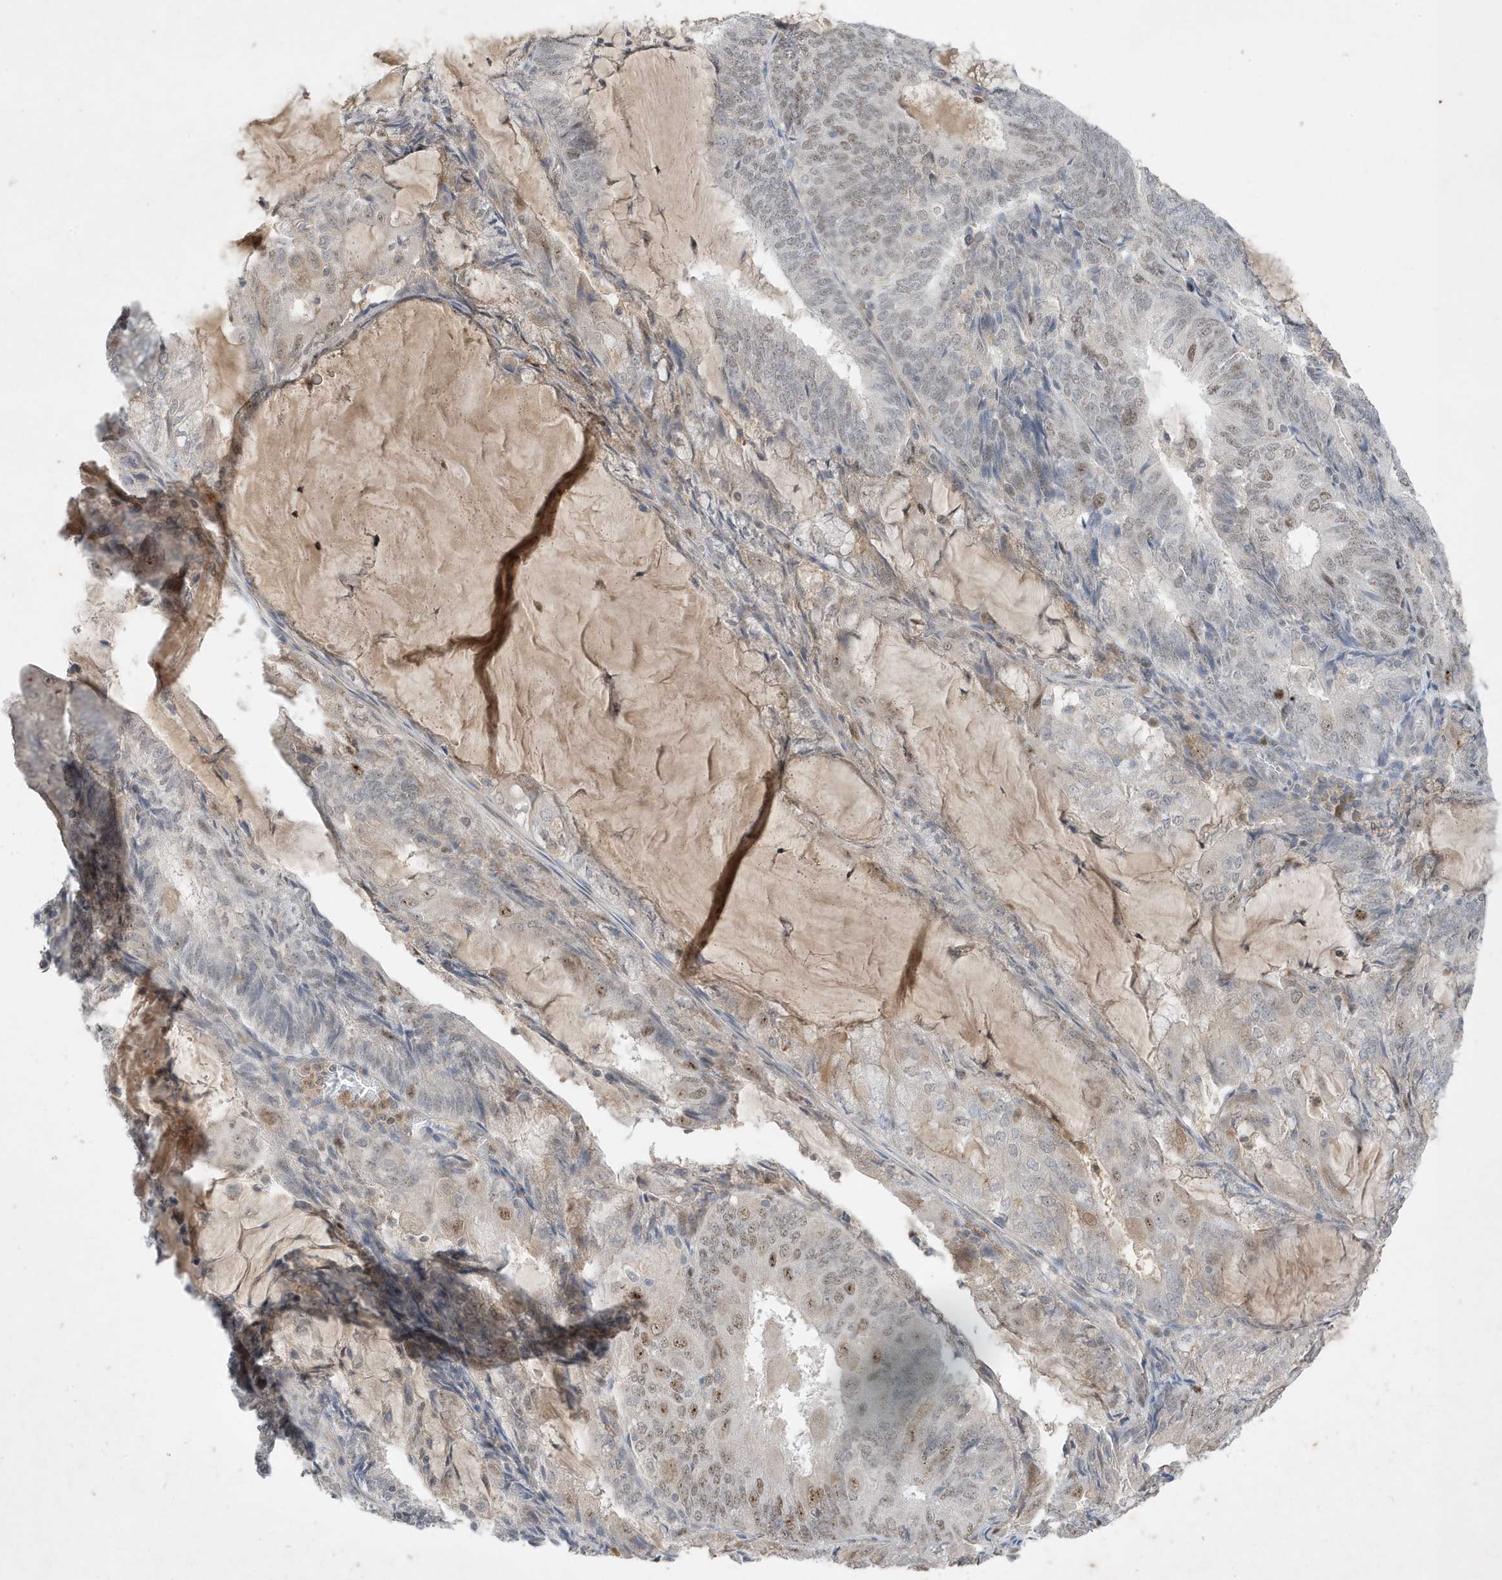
{"staining": {"intensity": "moderate", "quantity": "<25%", "location": "nuclear"}, "tissue": "endometrial cancer", "cell_type": "Tumor cells", "image_type": "cancer", "snomed": [{"axis": "morphology", "description": "Adenocarcinoma, NOS"}, {"axis": "topography", "description": "Endometrium"}], "caption": "This is an image of IHC staining of adenocarcinoma (endometrial), which shows moderate expression in the nuclear of tumor cells.", "gene": "MAST3", "patient": {"sex": "female", "age": 81}}